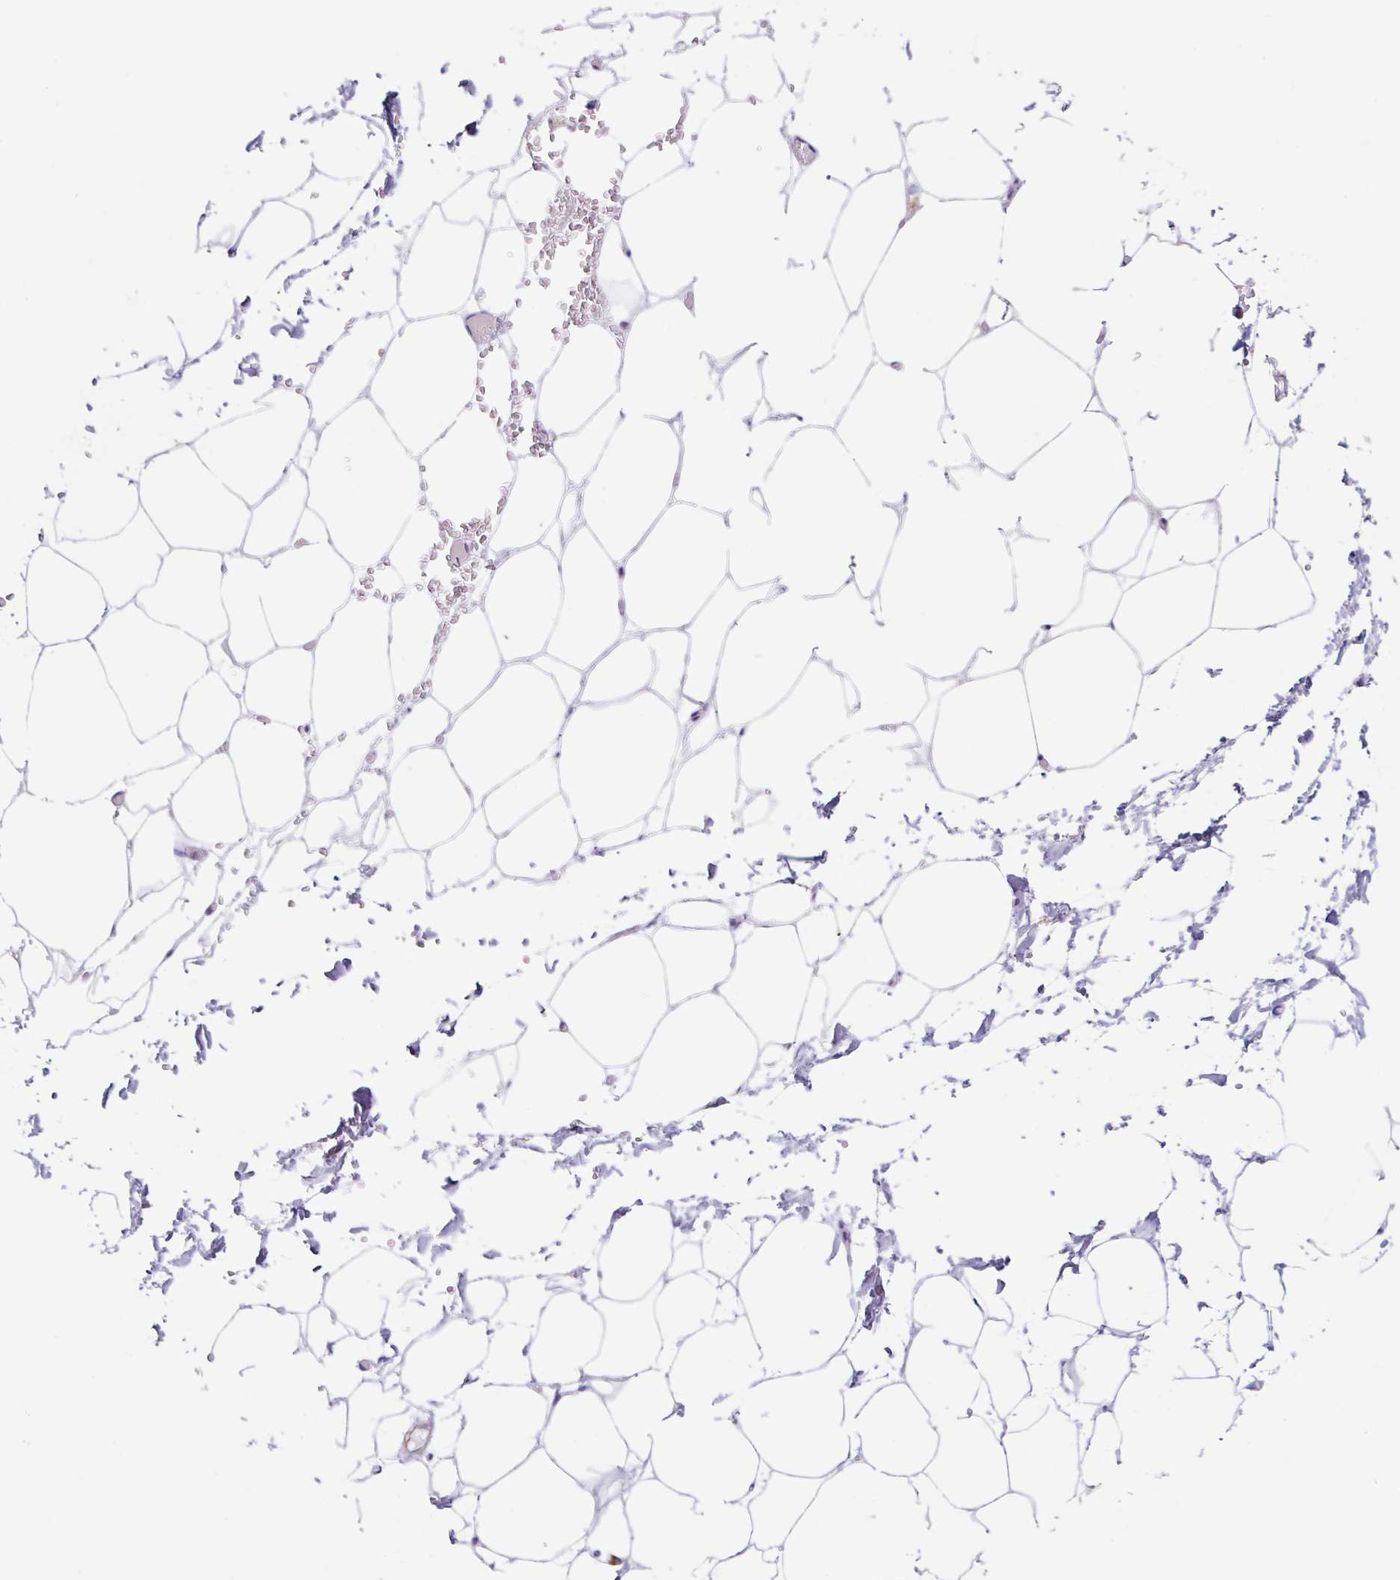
{"staining": {"intensity": "negative", "quantity": "none", "location": "none"}, "tissue": "adipose tissue", "cell_type": "Adipocytes", "image_type": "normal", "snomed": [{"axis": "morphology", "description": "Normal tissue, NOS"}, {"axis": "topography", "description": "Adipose tissue"}, {"axis": "topography", "description": "Vascular tissue"}, {"axis": "topography", "description": "Rectum"}, {"axis": "topography", "description": "Peripheral nerve tissue"}], "caption": "The image exhibits no significant staining in adipocytes of adipose tissue.", "gene": "DKK4", "patient": {"sex": "female", "age": 69}}